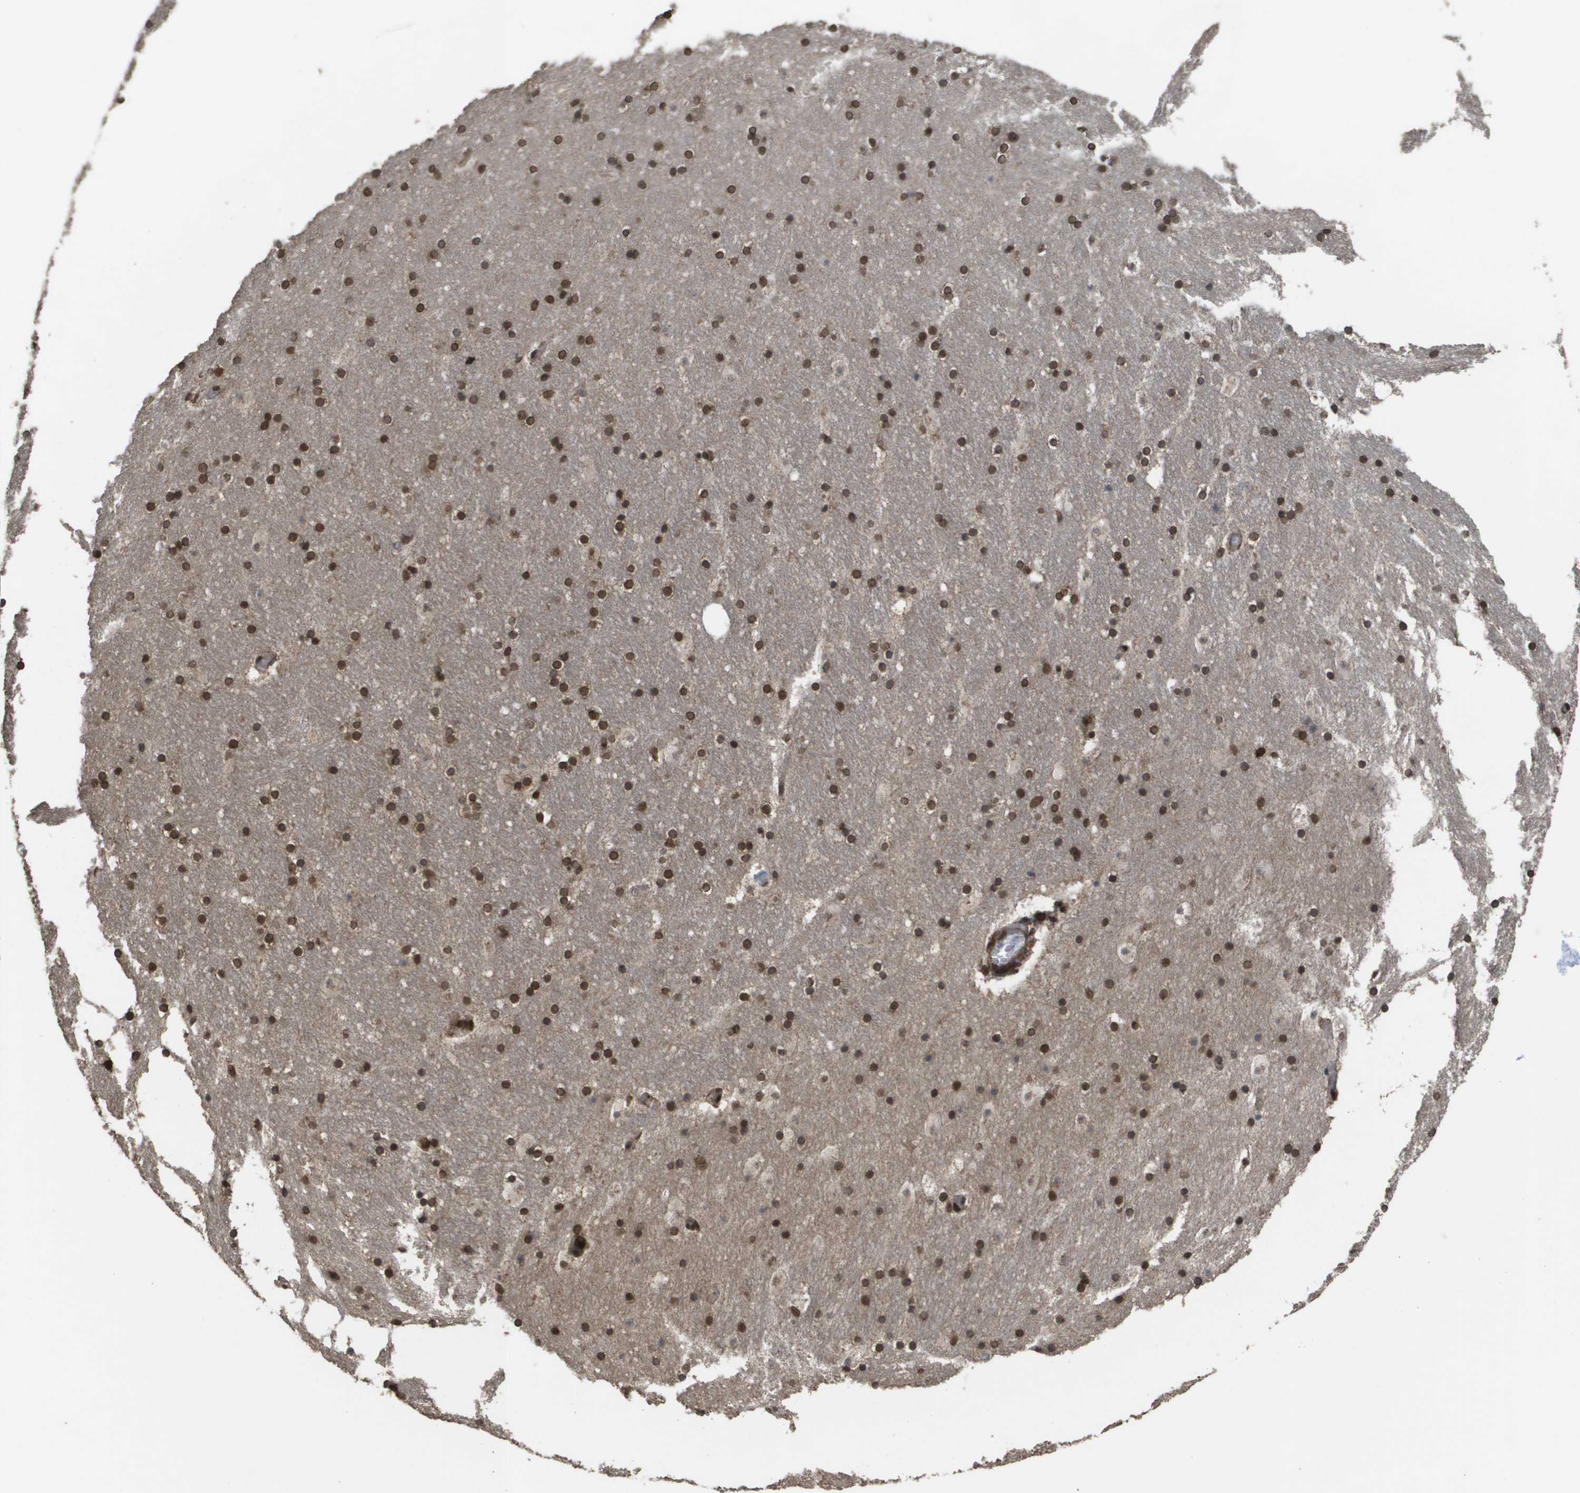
{"staining": {"intensity": "strong", "quantity": ">75%", "location": "nuclear"}, "tissue": "hippocampus", "cell_type": "Glial cells", "image_type": "normal", "snomed": [{"axis": "morphology", "description": "Normal tissue, NOS"}, {"axis": "topography", "description": "Hippocampus"}], "caption": "Strong nuclear staining is seen in about >75% of glial cells in benign hippocampus.", "gene": "AXIN2", "patient": {"sex": "male", "age": 45}}